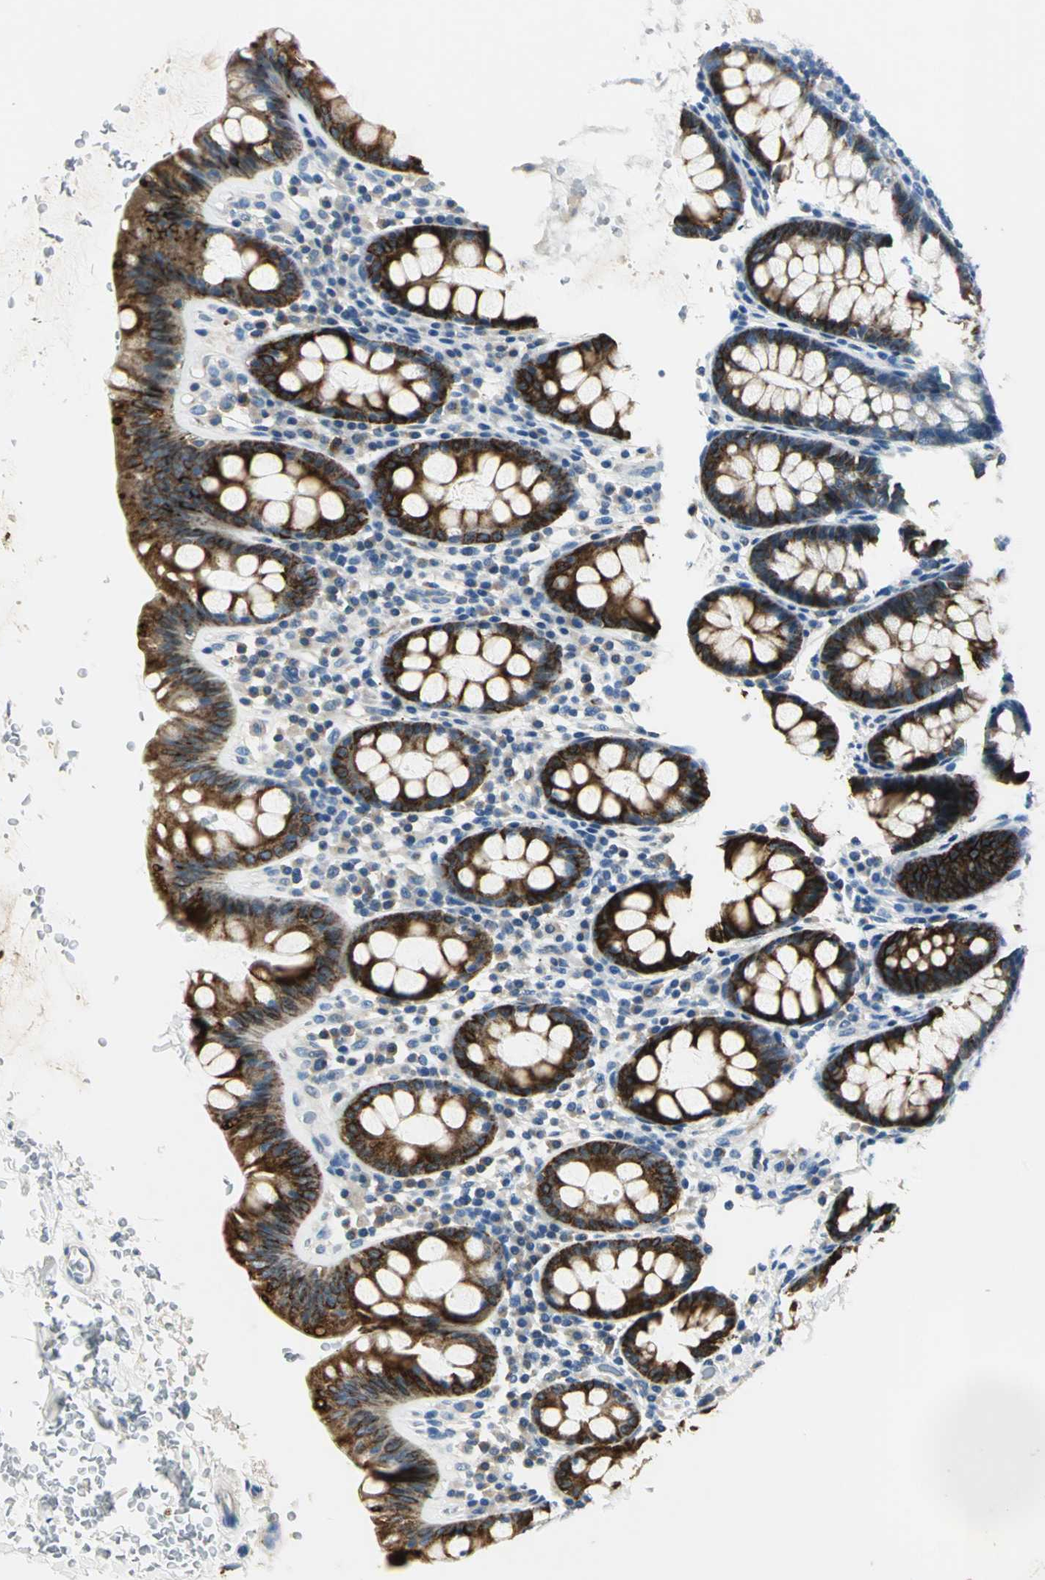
{"staining": {"intensity": "strong", "quantity": ">75%", "location": "cytoplasmic/membranous,nuclear"}, "tissue": "rectum", "cell_type": "Glandular cells", "image_type": "normal", "snomed": [{"axis": "morphology", "description": "Normal tissue, NOS"}, {"axis": "topography", "description": "Rectum"}], "caption": "This is an image of immunohistochemistry staining of unremarkable rectum, which shows strong expression in the cytoplasmic/membranous,nuclear of glandular cells.", "gene": "B3GNT2", "patient": {"sex": "male", "age": 92}}